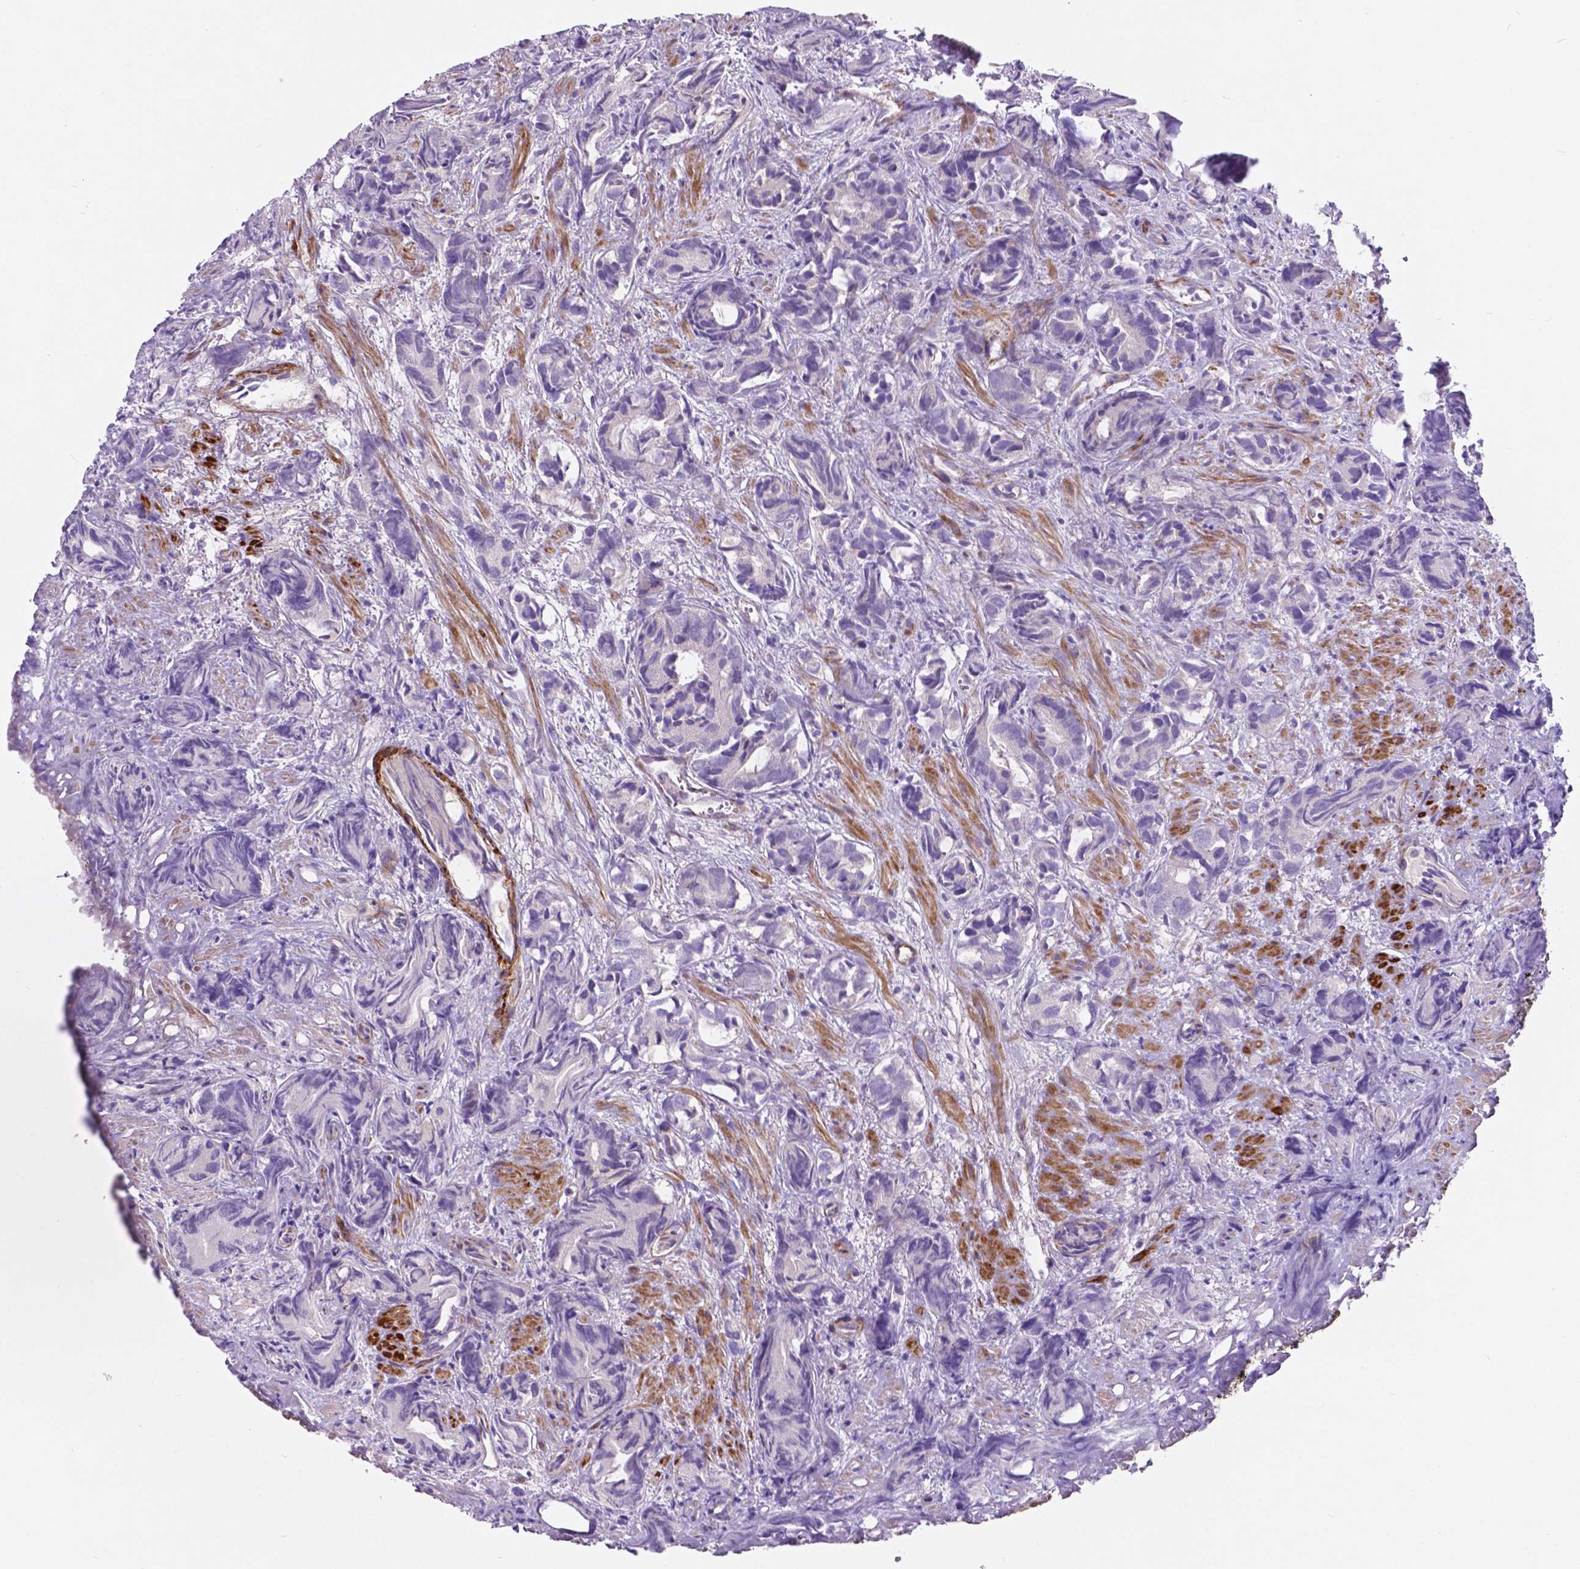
{"staining": {"intensity": "negative", "quantity": "none", "location": "none"}, "tissue": "prostate cancer", "cell_type": "Tumor cells", "image_type": "cancer", "snomed": [{"axis": "morphology", "description": "Adenocarcinoma, High grade"}, {"axis": "topography", "description": "Prostate"}], "caption": "High magnification brightfield microscopy of prostate cancer (adenocarcinoma (high-grade)) stained with DAB (3,3'-diaminobenzidine) (brown) and counterstained with hematoxylin (blue): tumor cells show no significant positivity.", "gene": "PFKFB4", "patient": {"sex": "male", "age": 84}}